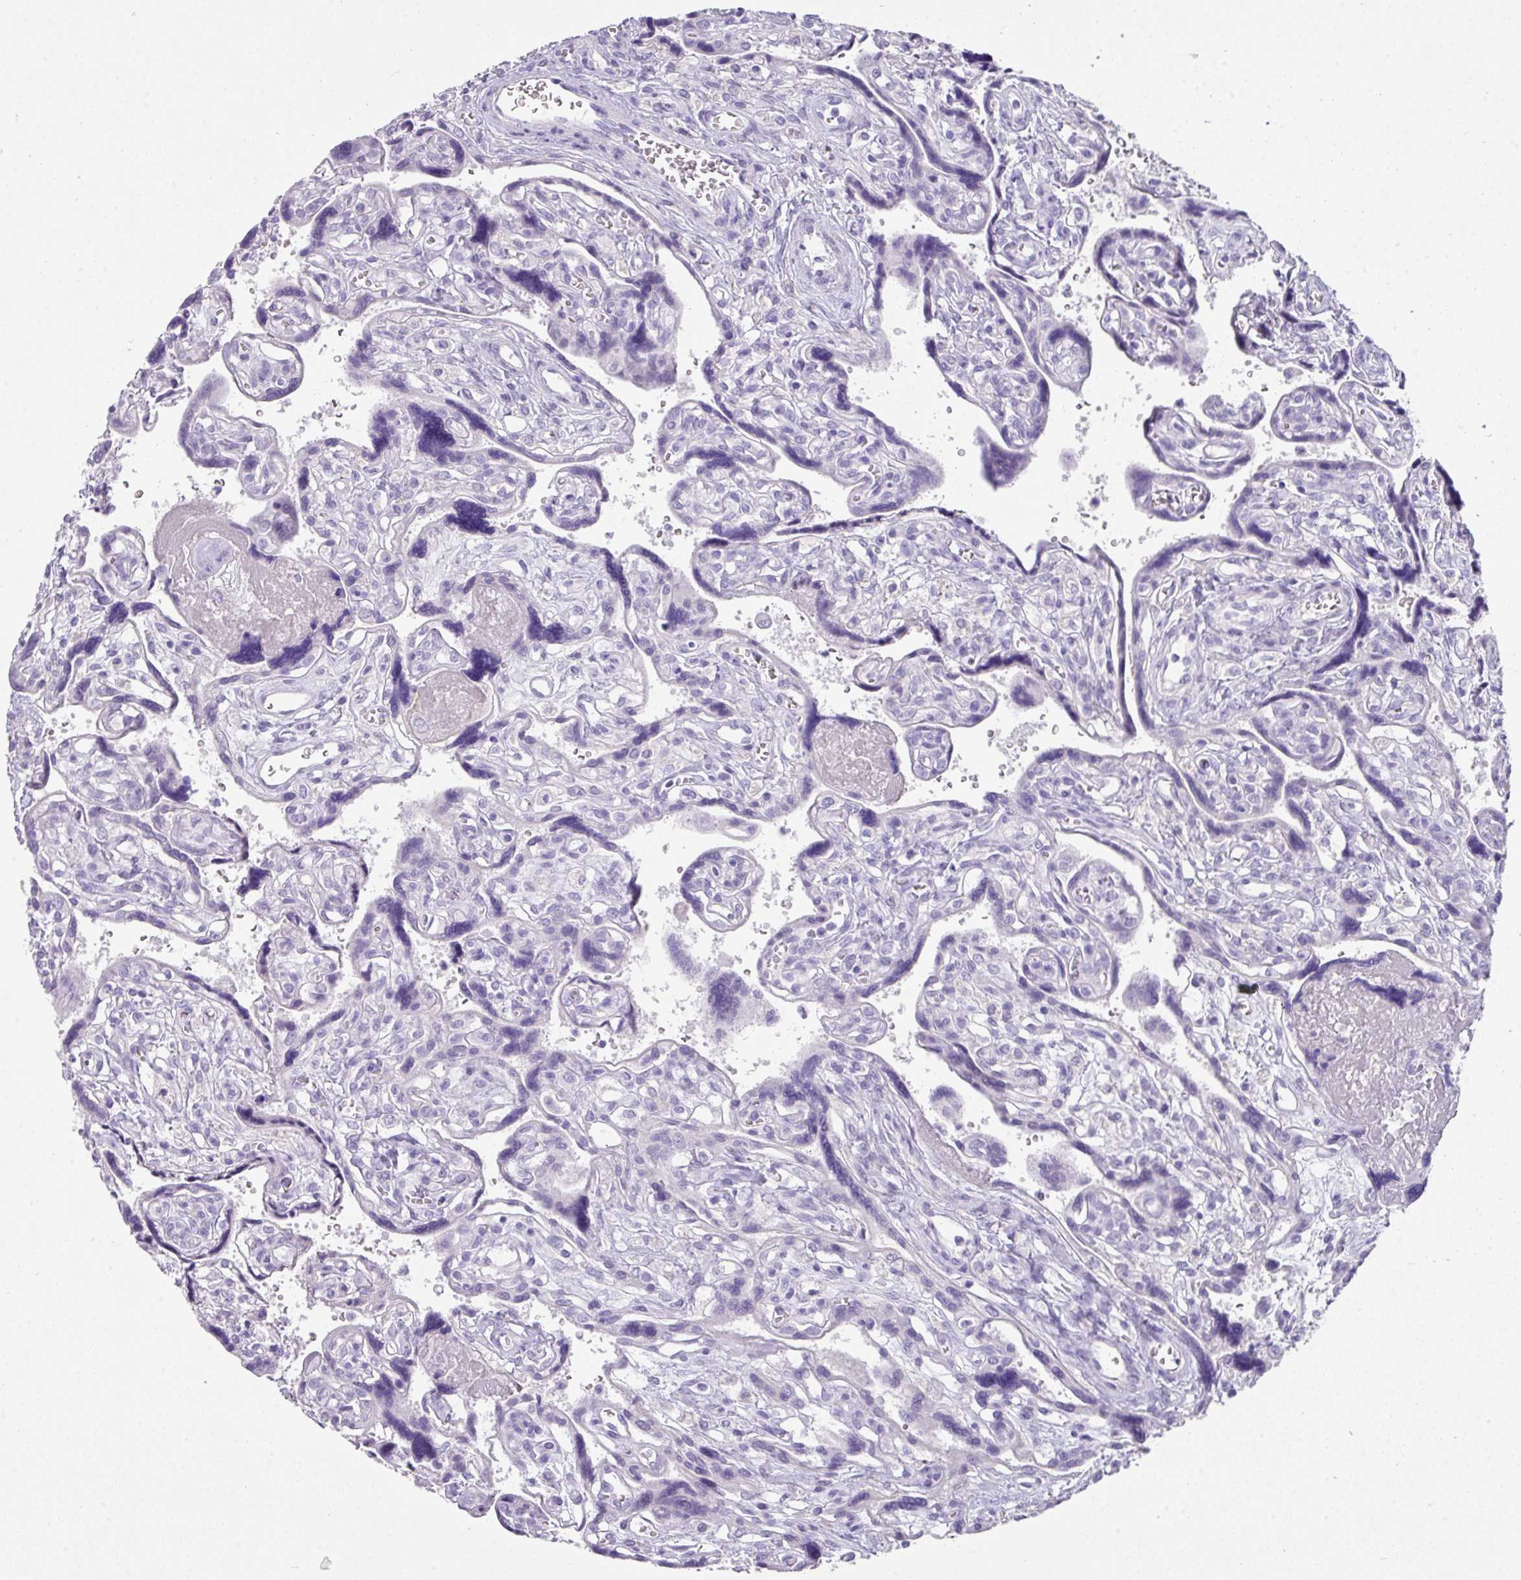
{"staining": {"intensity": "negative", "quantity": "none", "location": "none"}, "tissue": "placenta", "cell_type": "Trophoblastic cells", "image_type": "normal", "snomed": [{"axis": "morphology", "description": "Normal tissue, NOS"}, {"axis": "topography", "description": "Placenta"}], "caption": "DAB (3,3'-diaminobenzidine) immunohistochemical staining of unremarkable placenta demonstrates no significant expression in trophoblastic cells. Nuclei are stained in blue.", "gene": "GLI4", "patient": {"sex": "female", "age": 39}}